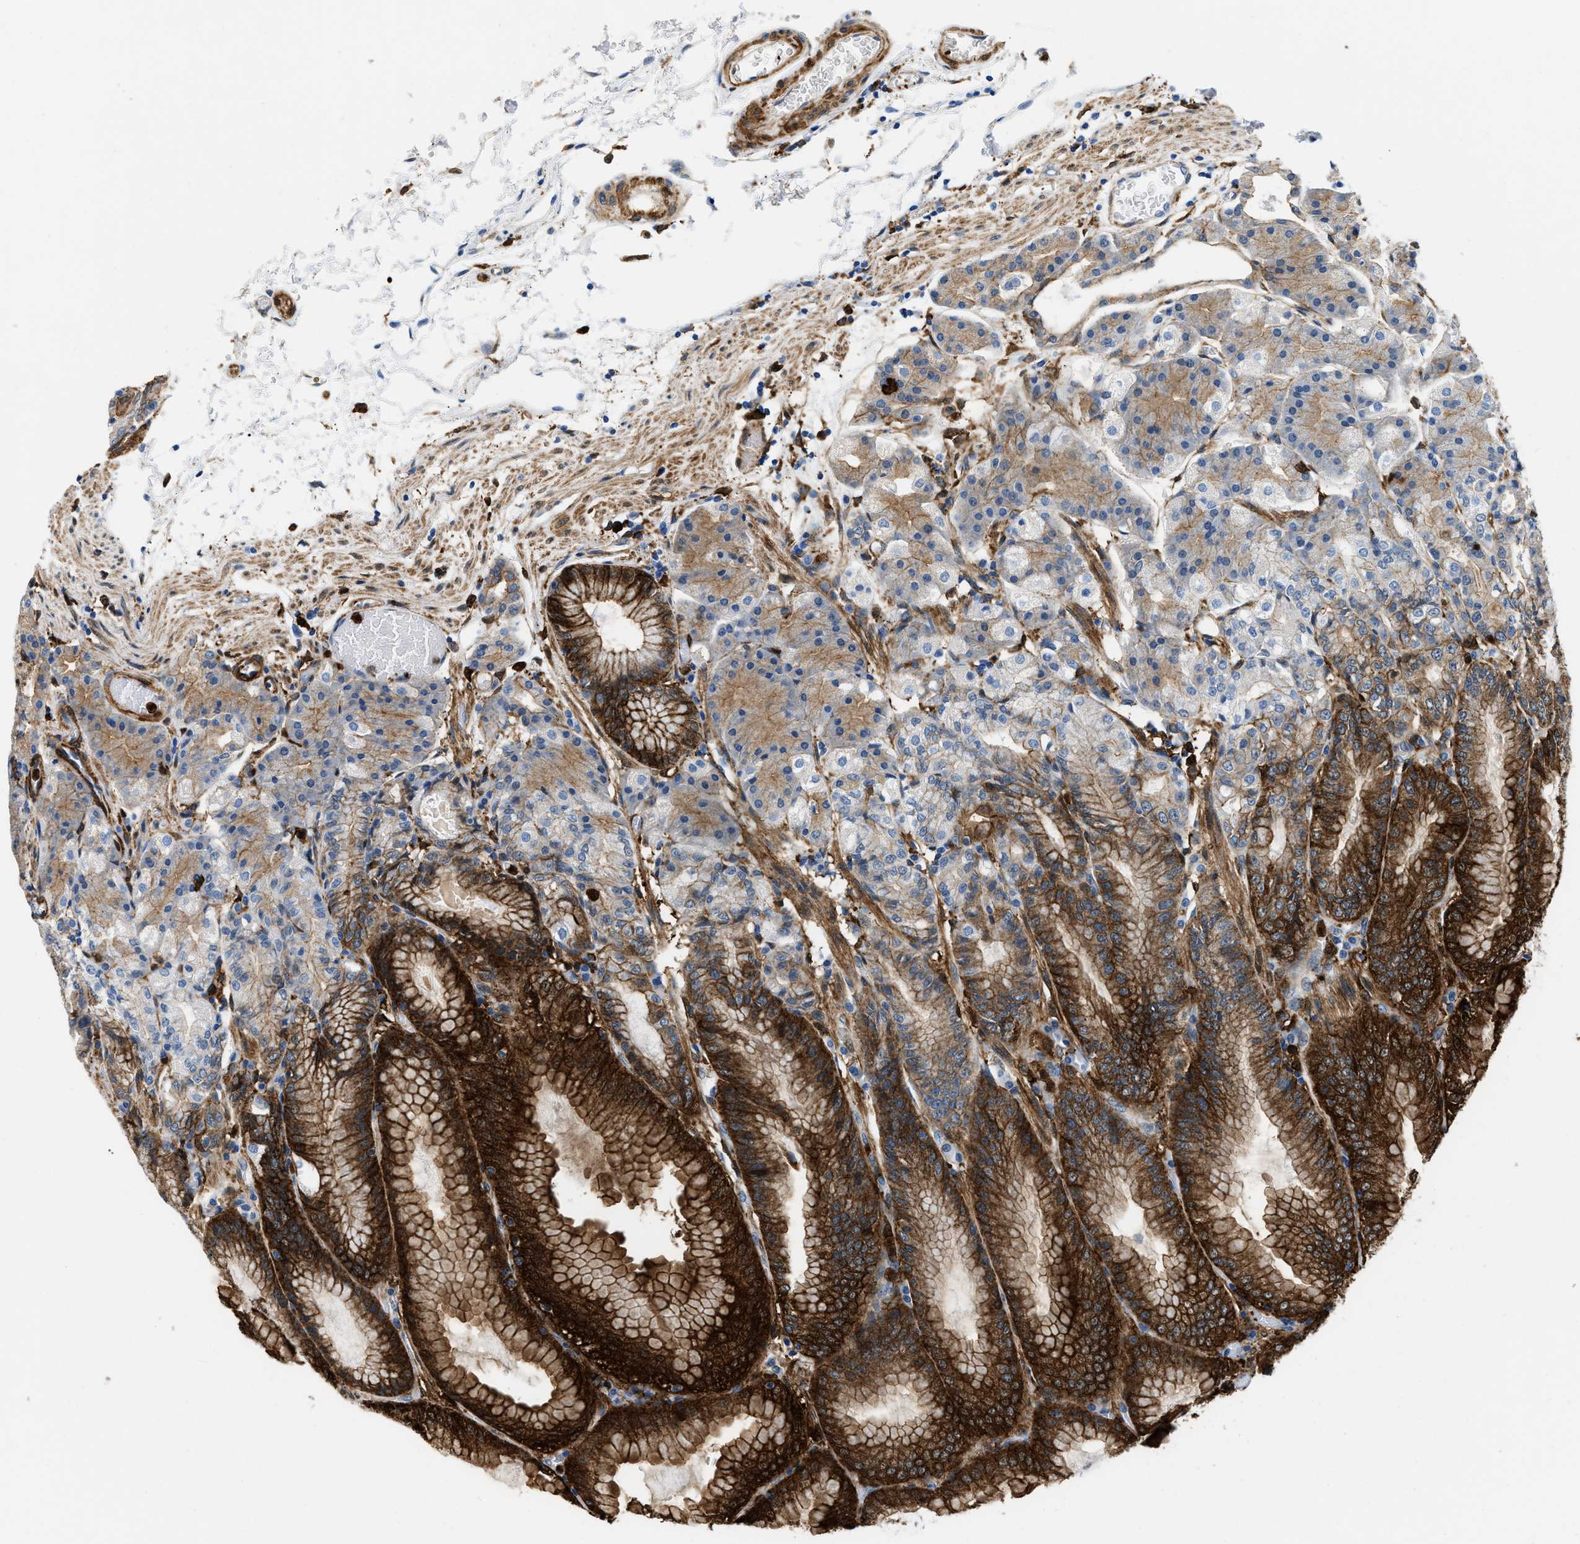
{"staining": {"intensity": "strong", "quantity": "25%-75%", "location": "cytoplasmic/membranous"}, "tissue": "stomach", "cell_type": "Glandular cells", "image_type": "normal", "snomed": [{"axis": "morphology", "description": "Normal tissue, NOS"}, {"axis": "topography", "description": "Stomach, lower"}], "caption": "Protein staining shows strong cytoplasmic/membranous positivity in about 25%-75% of glandular cells in unremarkable stomach. (brown staining indicates protein expression, while blue staining denotes nuclei).", "gene": "GSN", "patient": {"sex": "male", "age": 71}}